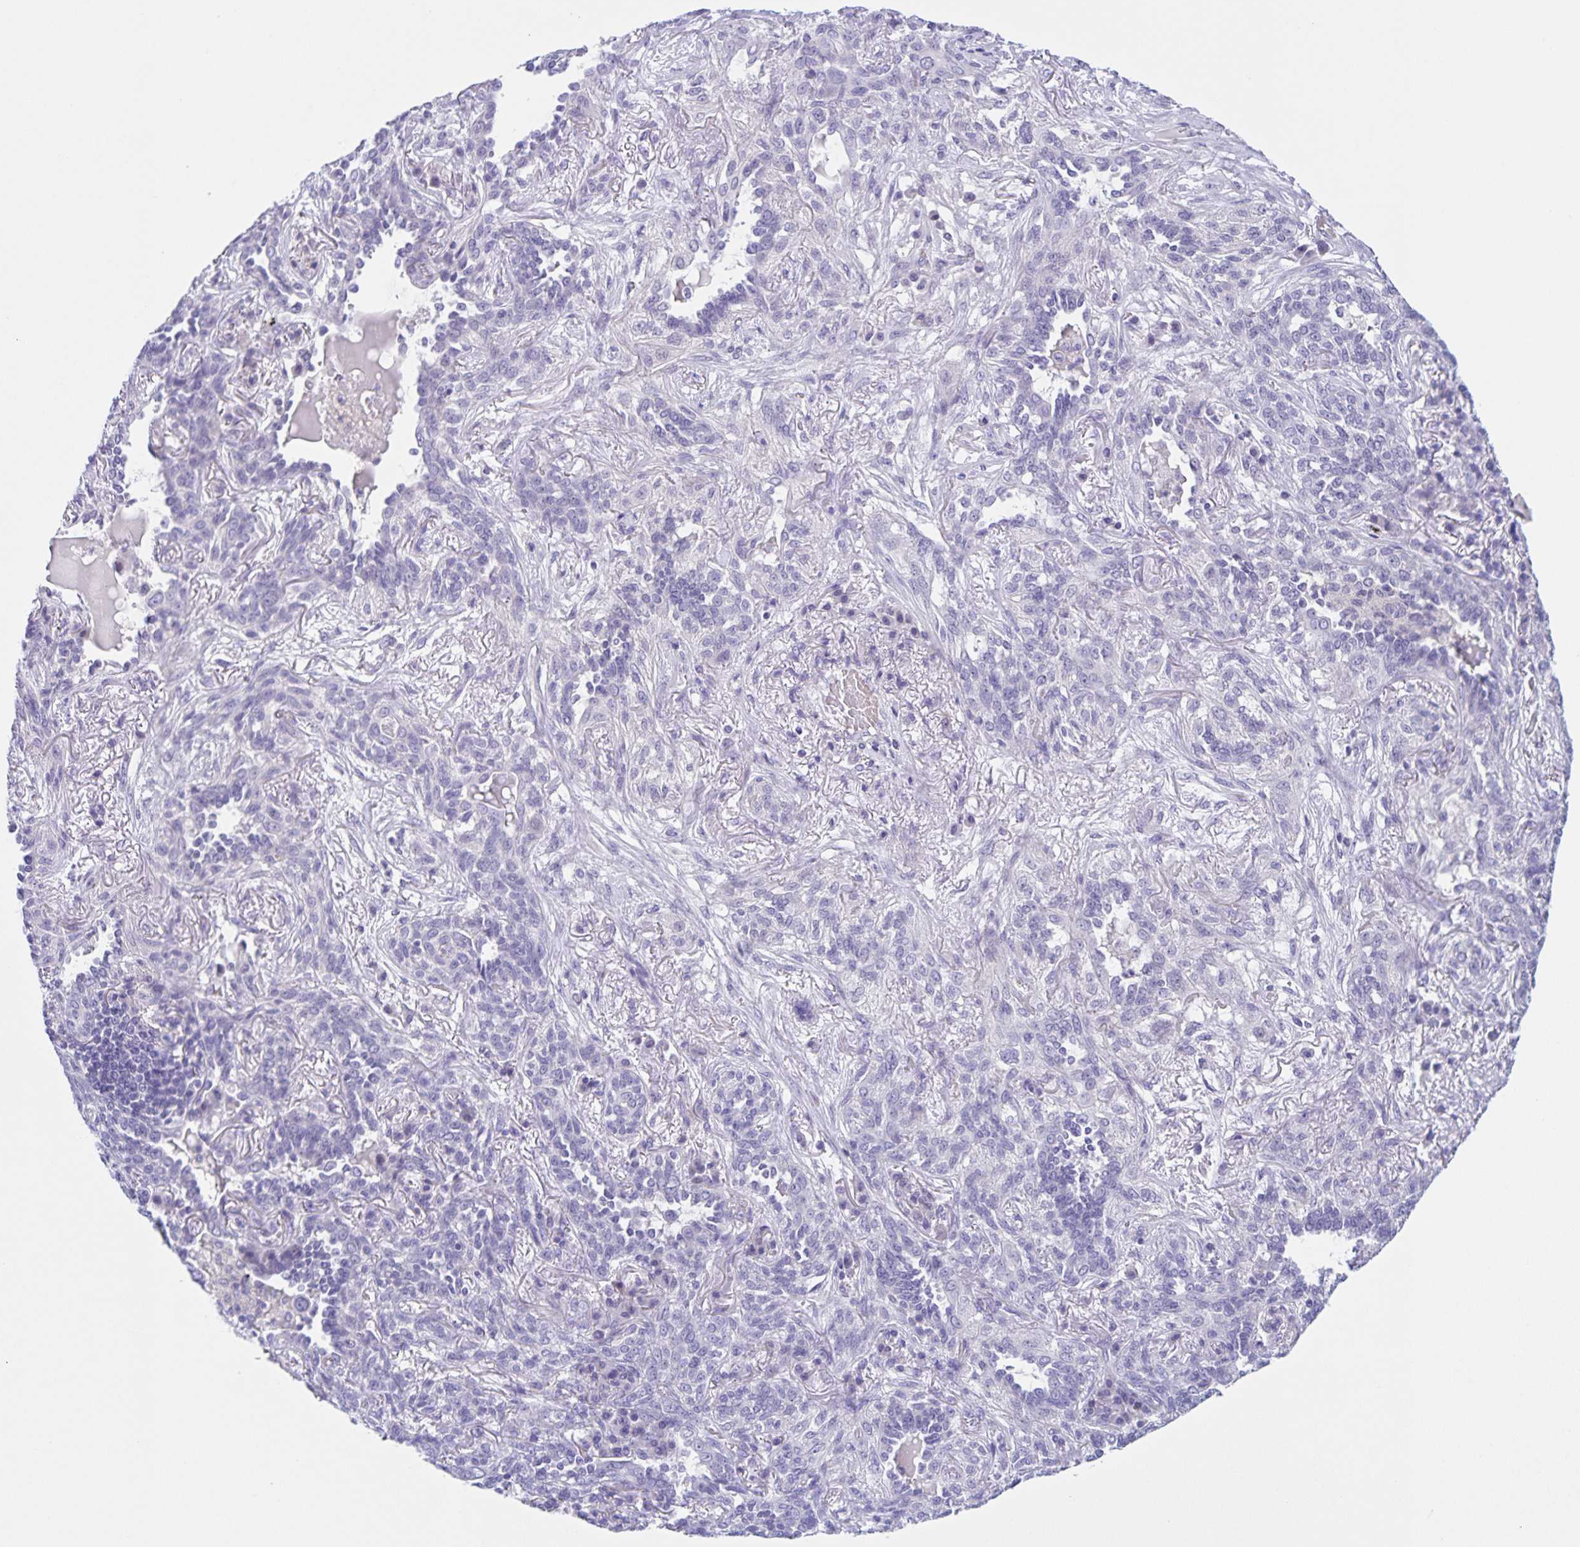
{"staining": {"intensity": "negative", "quantity": "none", "location": "none"}, "tissue": "lung cancer", "cell_type": "Tumor cells", "image_type": "cancer", "snomed": [{"axis": "morphology", "description": "Squamous cell carcinoma, NOS"}, {"axis": "topography", "description": "Lung"}], "caption": "This is a image of immunohistochemistry (IHC) staining of lung squamous cell carcinoma, which shows no positivity in tumor cells. (DAB immunohistochemistry (IHC), high magnification).", "gene": "DMGDH", "patient": {"sex": "female", "age": 70}}